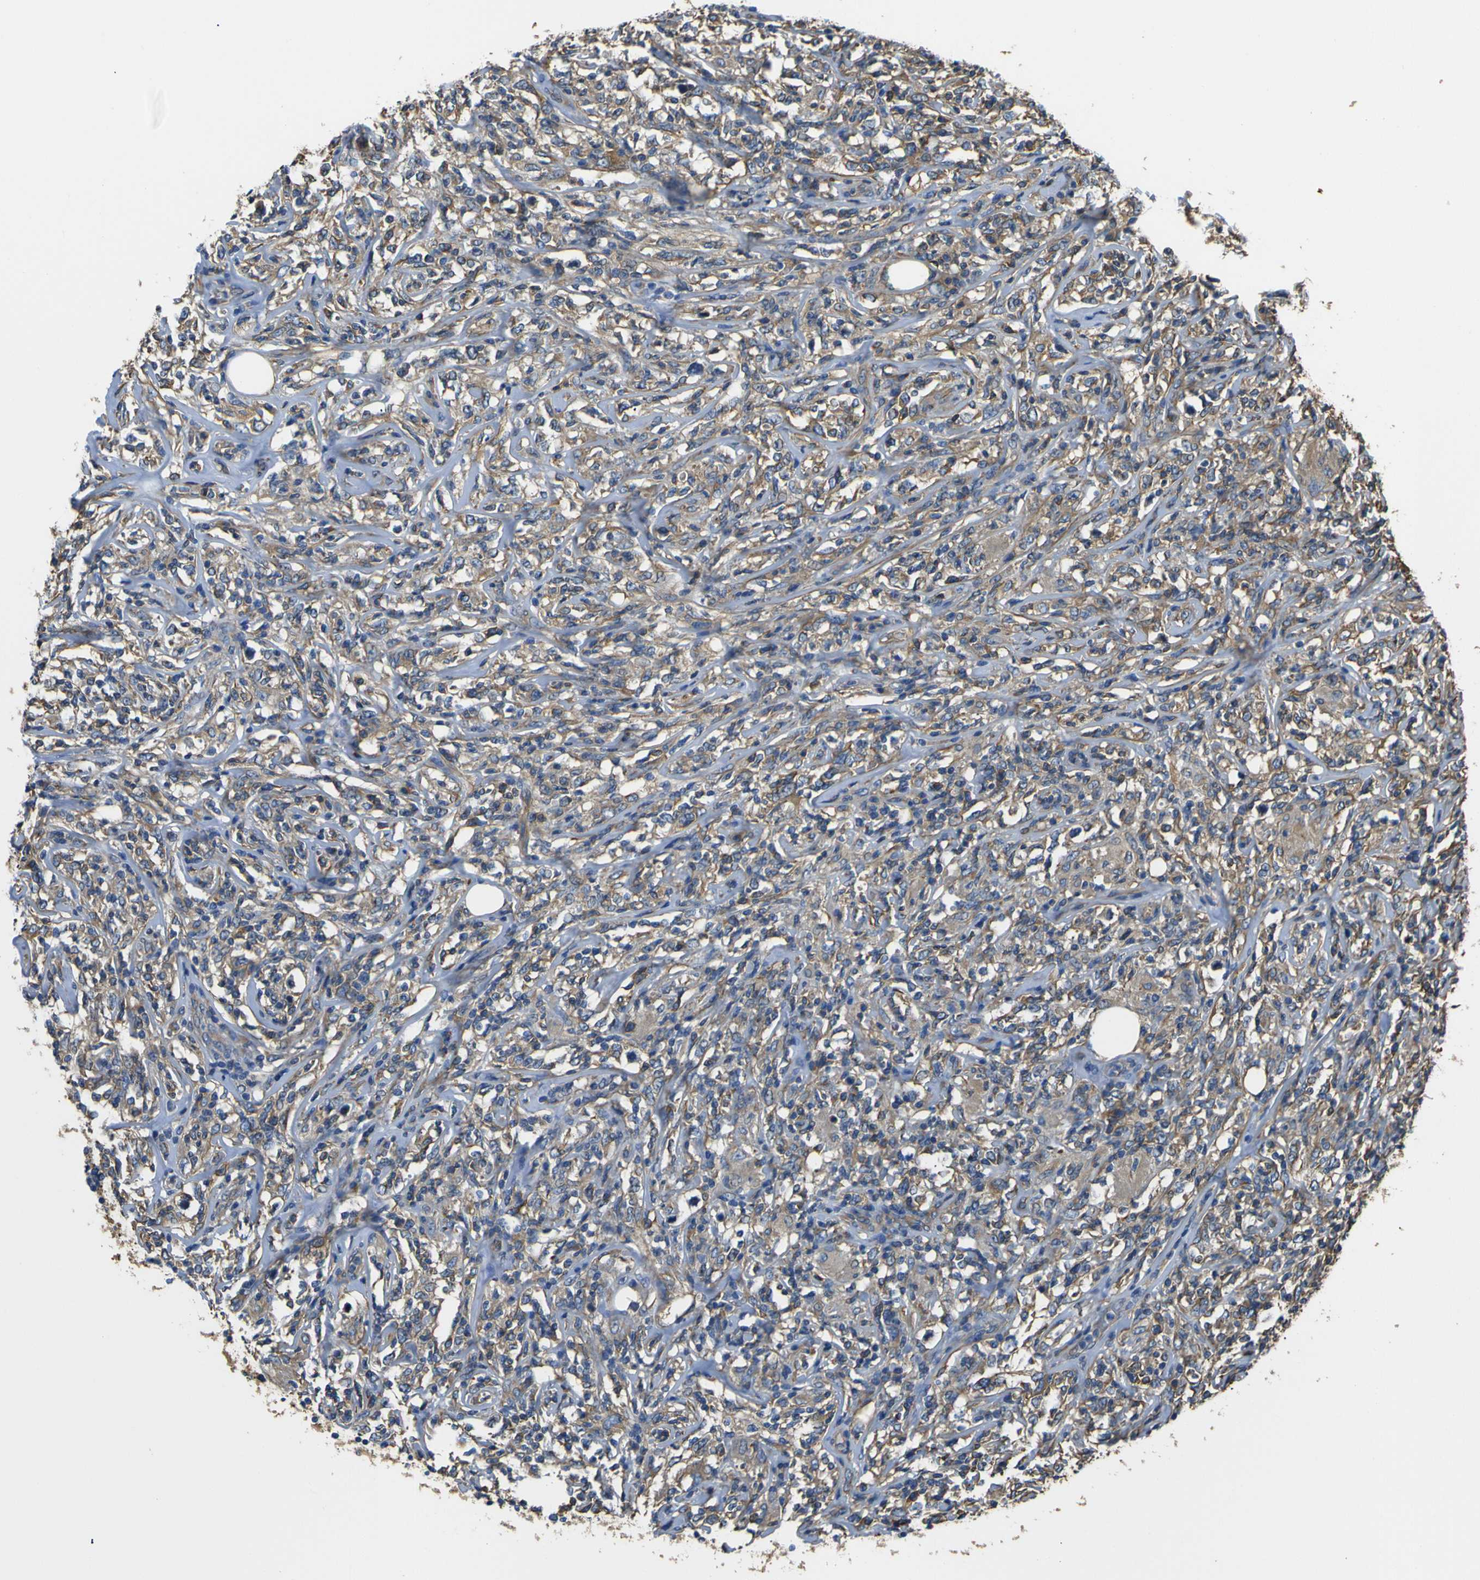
{"staining": {"intensity": "weak", "quantity": ">75%", "location": "cytoplasmic/membranous"}, "tissue": "lymphoma", "cell_type": "Tumor cells", "image_type": "cancer", "snomed": [{"axis": "morphology", "description": "Malignant lymphoma, non-Hodgkin's type, High grade"}, {"axis": "topography", "description": "Lymph node"}], "caption": "Immunohistochemistry (IHC) of human lymphoma exhibits low levels of weak cytoplasmic/membranous positivity in about >75% of tumor cells.", "gene": "TUBB", "patient": {"sex": "female", "age": 84}}